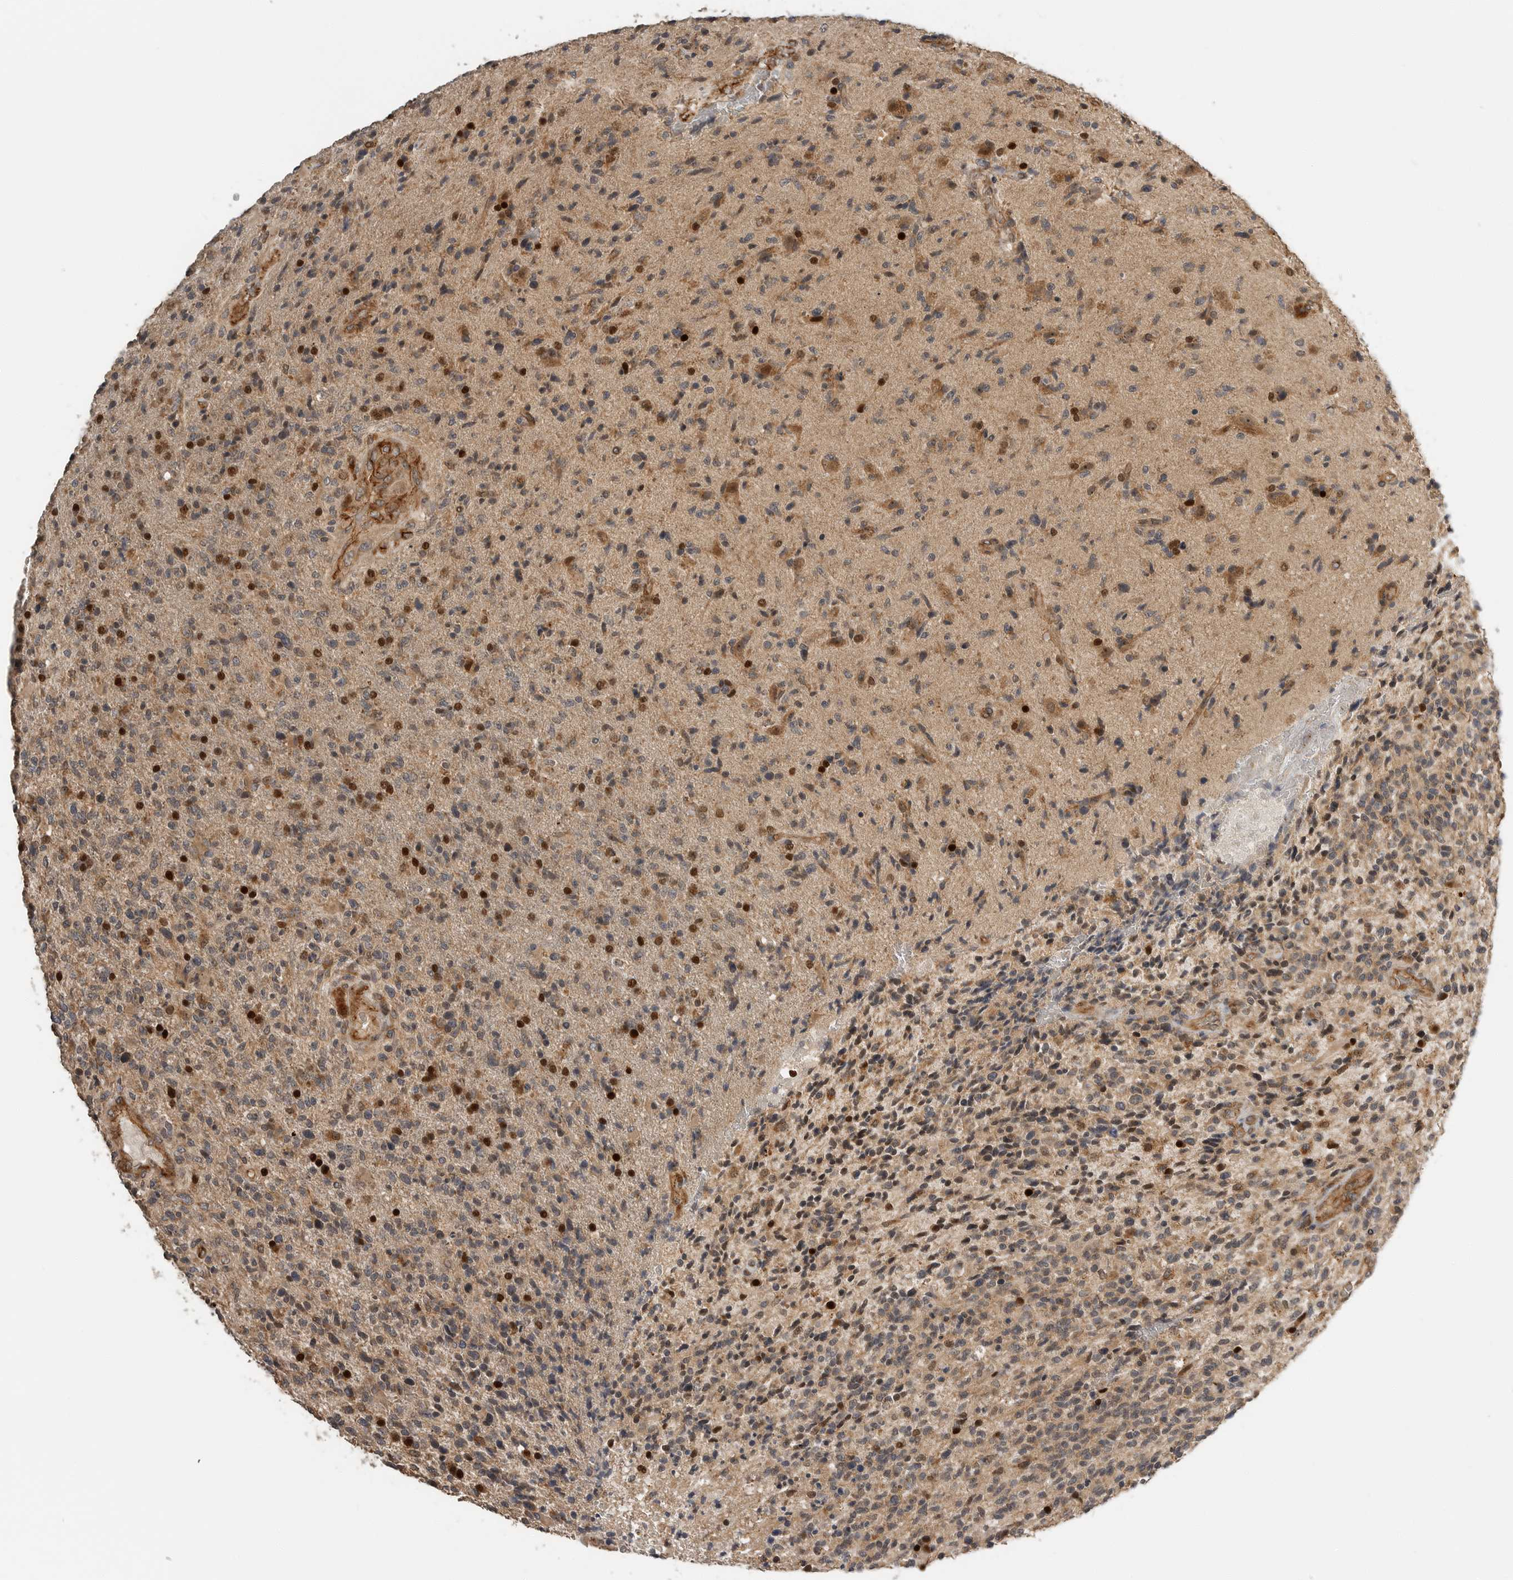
{"staining": {"intensity": "strong", "quantity": "25%-75%", "location": "cytoplasmic/membranous,nuclear"}, "tissue": "glioma", "cell_type": "Tumor cells", "image_type": "cancer", "snomed": [{"axis": "morphology", "description": "Glioma, malignant, High grade"}, {"axis": "topography", "description": "Brain"}], "caption": "Immunohistochemistry histopathology image of human malignant glioma (high-grade) stained for a protein (brown), which shows high levels of strong cytoplasmic/membranous and nuclear expression in approximately 25%-75% of tumor cells.", "gene": "STRAP", "patient": {"sex": "male", "age": 72}}